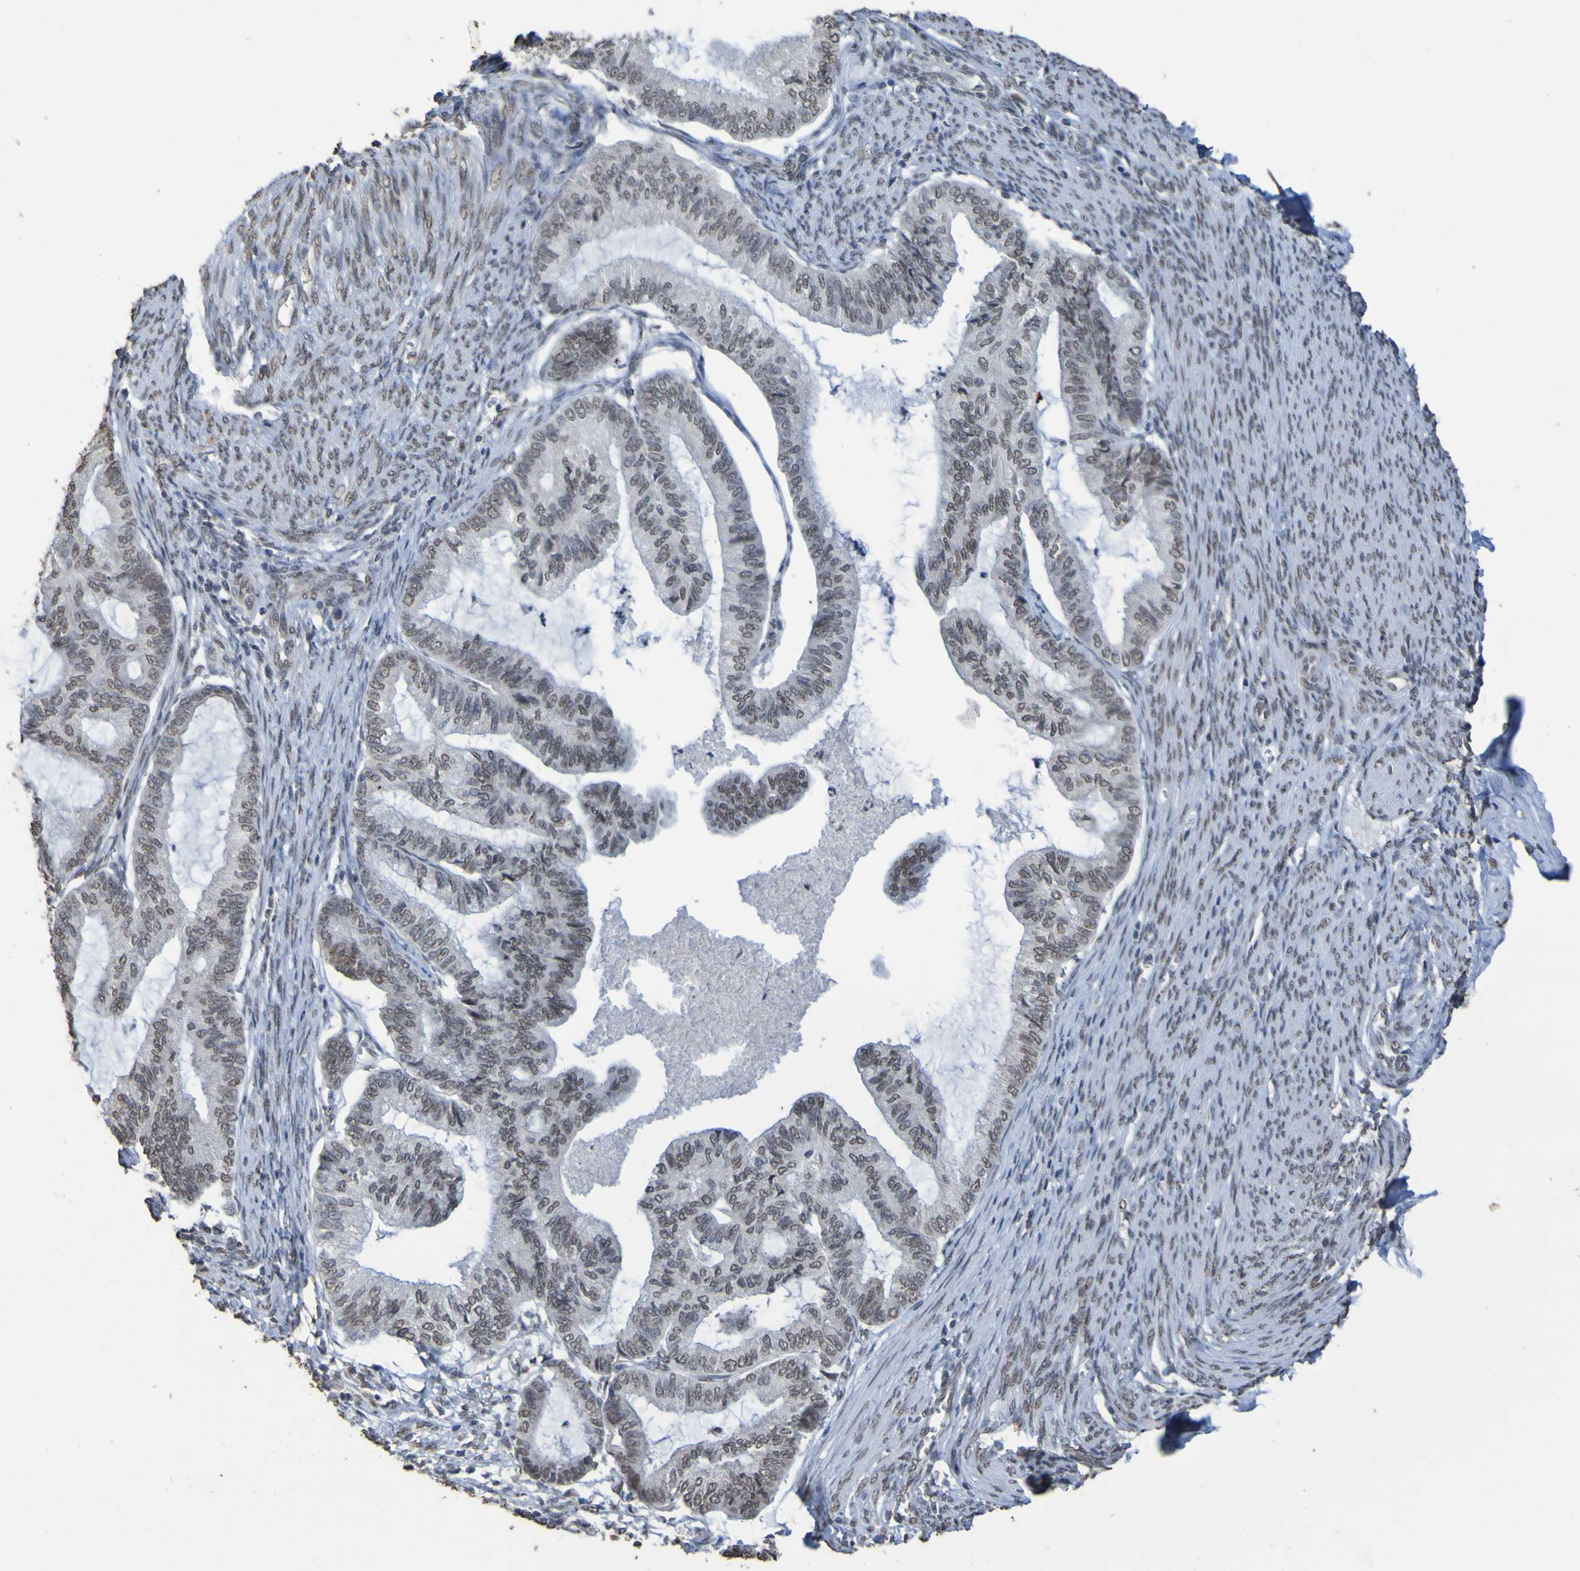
{"staining": {"intensity": "moderate", "quantity": "<25%", "location": "nuclear"}, "tissue": "cervical cancer", "cell_type": "Tumor cells", "image_type": "cancer", "snomed": [{"axis": "morphology", "description": "Normal tissue, NOS"}, {"axis": "morphology", "description": "Adenocarcinoma, NOS"}, {"axis": "topography", "description": "Cervix"}, {"axis": "topography", "description": "Endometrium"}], "caption": "Immunohistochemistry (DAB (3,3'-diaminobenzidine)) staining of human cervical cancer (adenocarcinoma) exhibits moderate nuclear protein staining in approximately <25% of tumor cells.", "gene": "ALKBH2", "patient": {"sex": "female", "age": 86}}